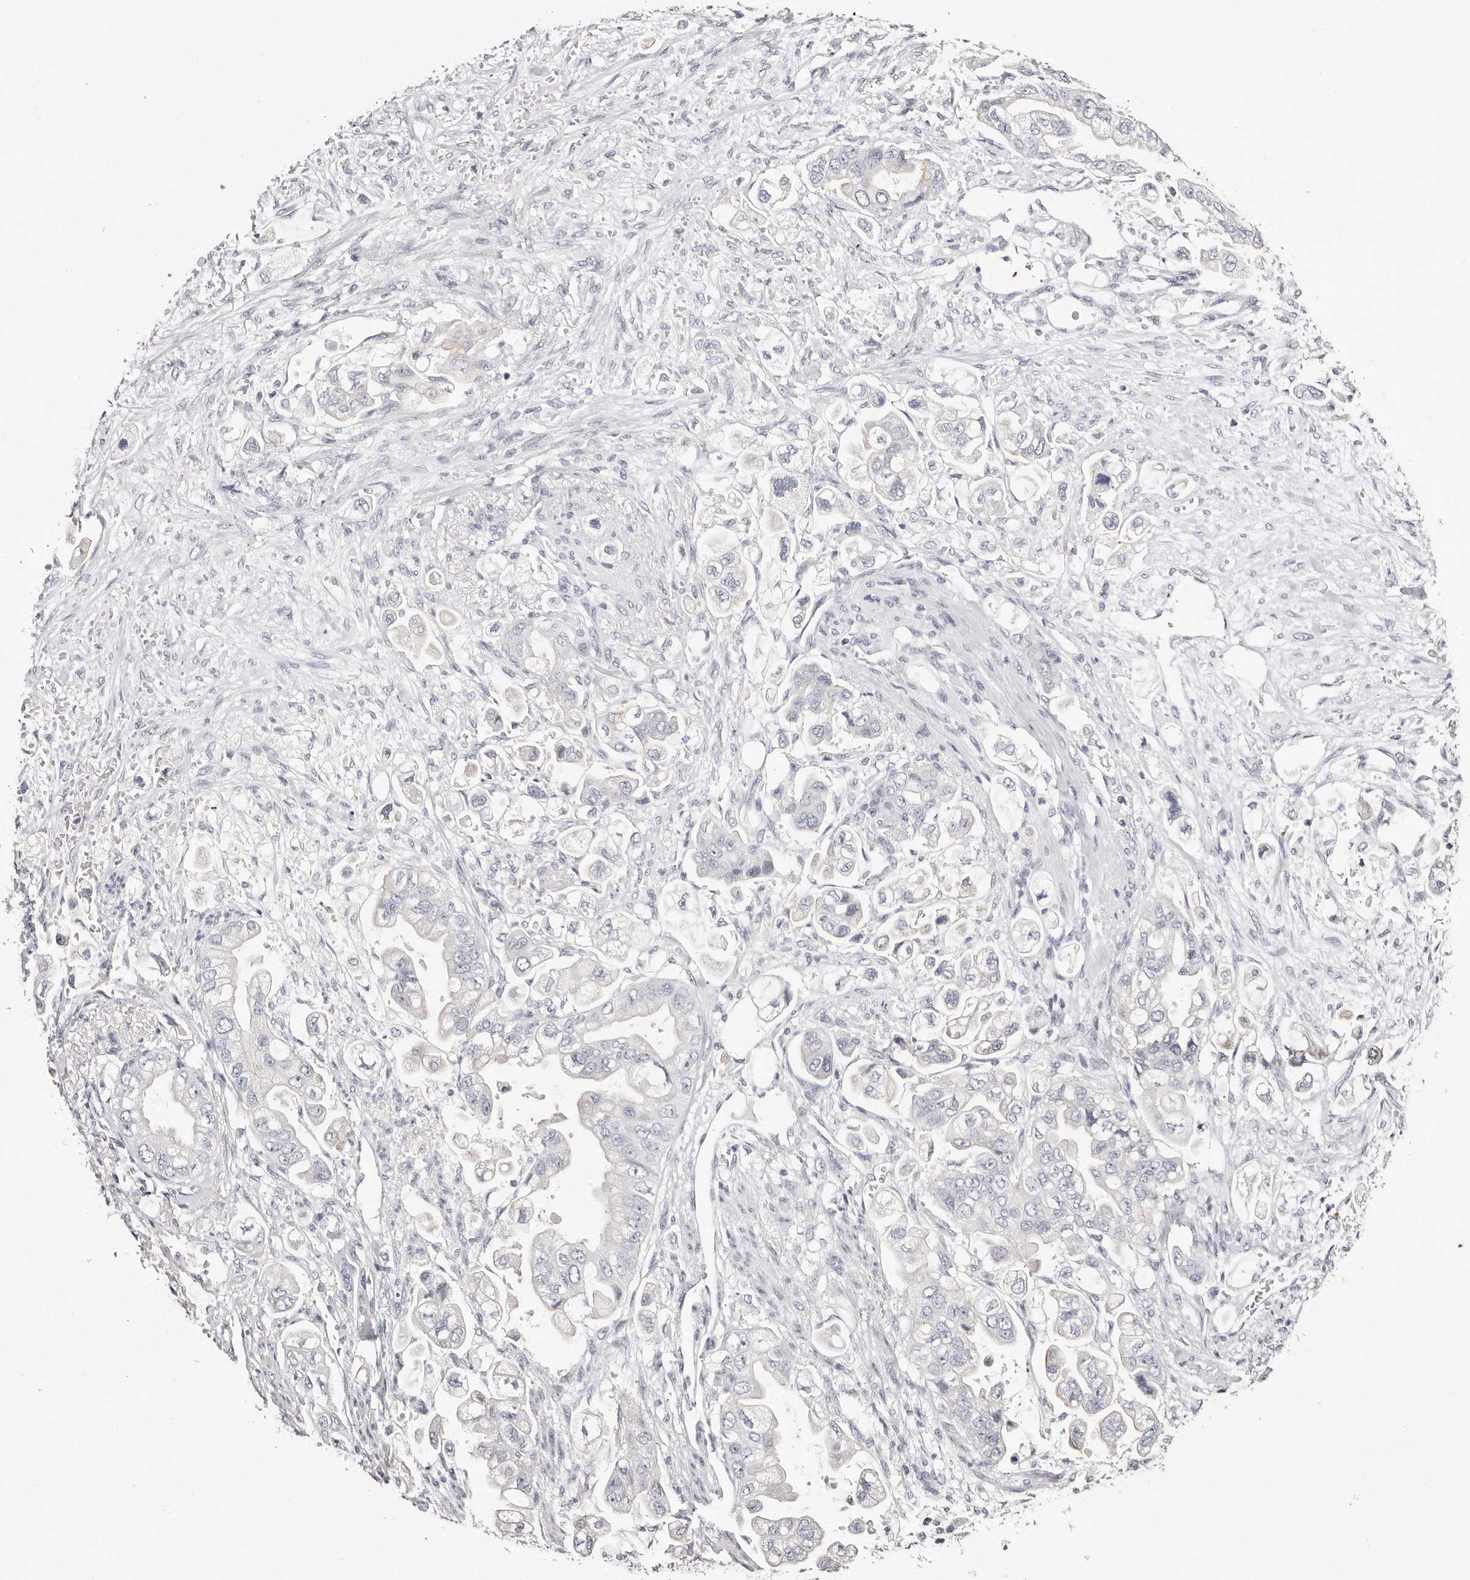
{"staining": {"intensity": "negative", "quantity": "none", "location": "none"}, "tissue": "stomach cancer", "cell_type": "Tumor cells", "image_type": "cancer", "snomed": [{"axis": "morphology", "description": "Adenocarcinoma, NOS"}, {"axis": "topography", "description": "Stomach"}], "caption": "Stomach adenocarcinoma was stained to show a protein in brown. There is no significant expression in tumor cells.", "gene": "ROM1", "patient": {"sex": "male", "age": 62}}